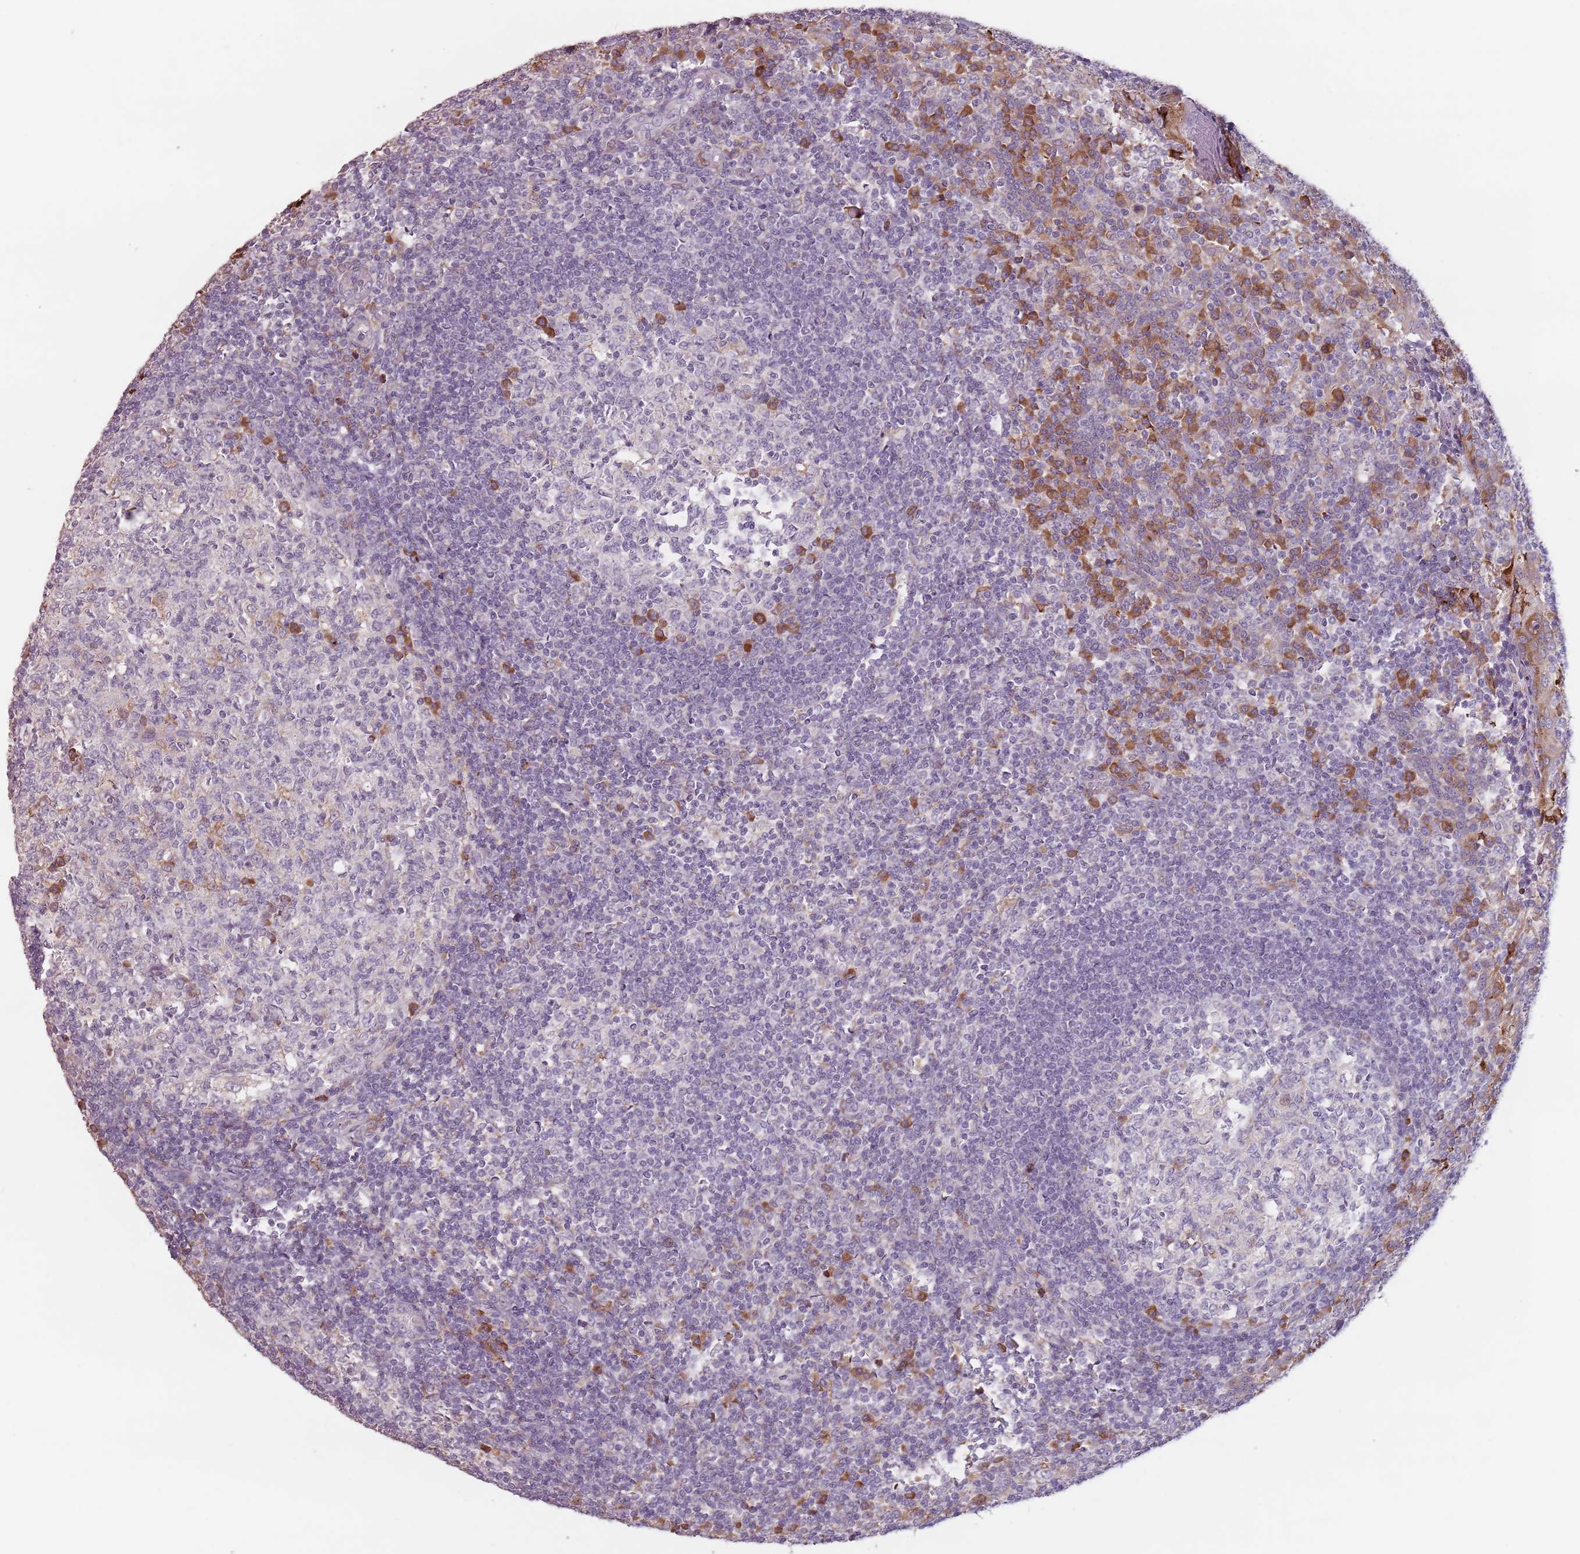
{"staining": {"intensity": "moderate", "quantity": "<25%", "location": "cytoplasmic/membranous"}, "tissue": "tonsil", "cell_type": "Germinal center cells", "image_type": "normal", "snomed": [{"axis": "morphology", "description": "Normal tissue, NOS"}, {"axis": "topography", "description": "Tonsil"}], "caption": "IHC (DAB (3,3'-diaminobenzidine)) staining of benign human tonsil reveals moderate cytoplasmic/membranous protein staining in about <25% of germinal center cells.", "gene": "RPS9", "patient": {"sex": "female", "age": 19}}